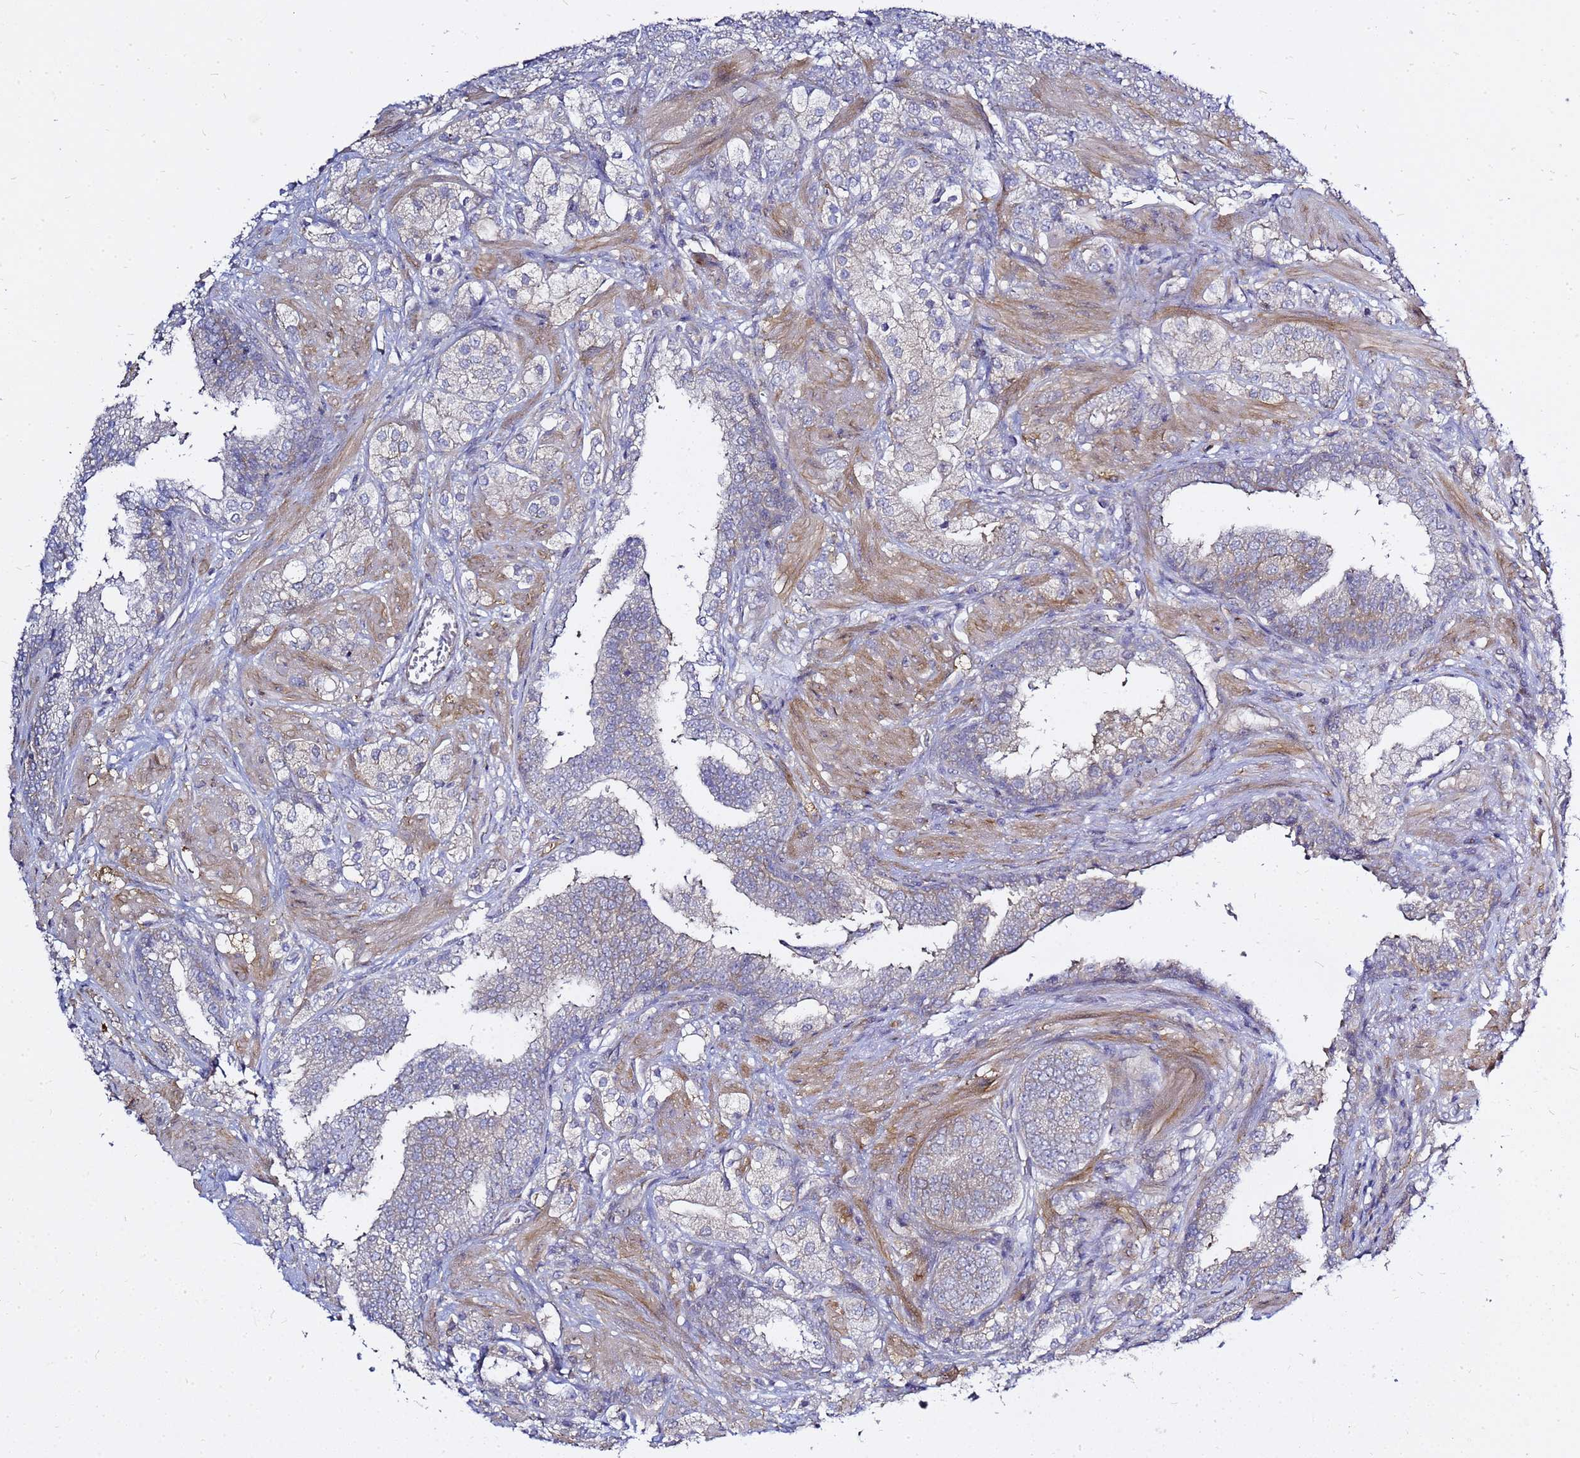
{"staining": {"intensity": "negative", "quantity": "none", "location": "none"}, "tissue": "prostate cancer", "cell_type": "Tumor cells", "image_type": "cancer", "snomed": [{"axis": "morphology", "description": "Adenocarcinoma, High grade"}, {"axis": "topography", "description": "Prostate"}], "caption": "Immunohistochemistry (IHC) histopathology image of neoplastic tissue: human prostate adenocarcinoma (high-grade) stained with DAB (3,3'-diaminobenzidine) shows no significant protein expression in tumor cells.", "gene": "MON1B", "patient": {"sex": "male", "age": 50}}